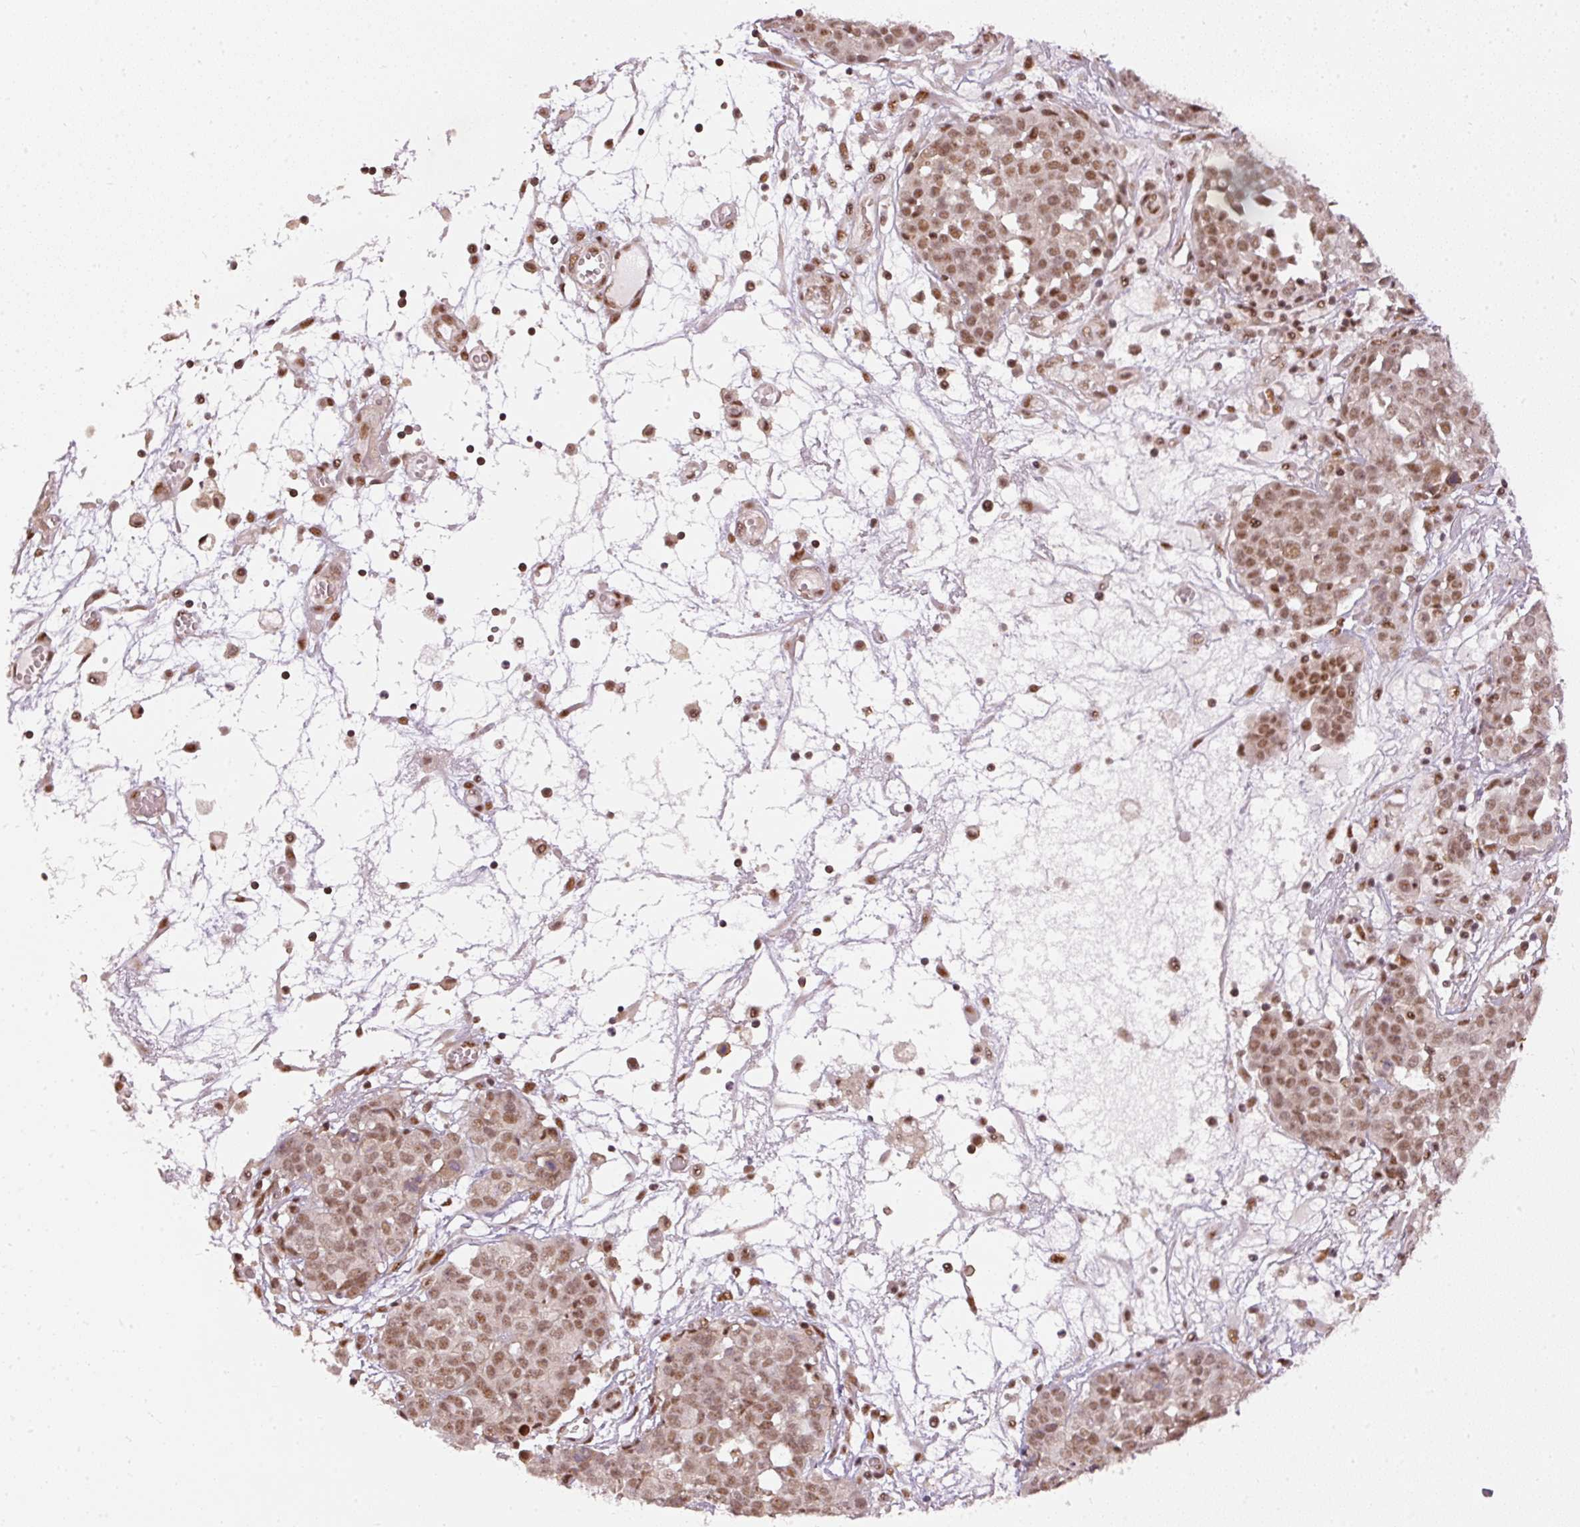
{"staining": {"intensity": "moderate", "quantity": ">75%", "location": "nuclear"}, "tissue": "ovarian cancer", "cell_type": "Tumor cells", "image_type": "cancer", "snomed": [{"axis": "morphology", "description": "Cystadenocarcinoma, serous, NOS"}, {"axis": "topography", "description": "Soft tissue"}, {"axis": "topography", "description": "Ovary"}], "caption": "Immunohistochemistry histopathology image of human ovarian cancer (serous cystadenocarcinoma) stained for a protein (brown), which displays medium levels of moderate nuclear staining in approximately >75% of tumor cells.", "gene": "THOC6", "patient": {"sex": "female", "age": 57}}